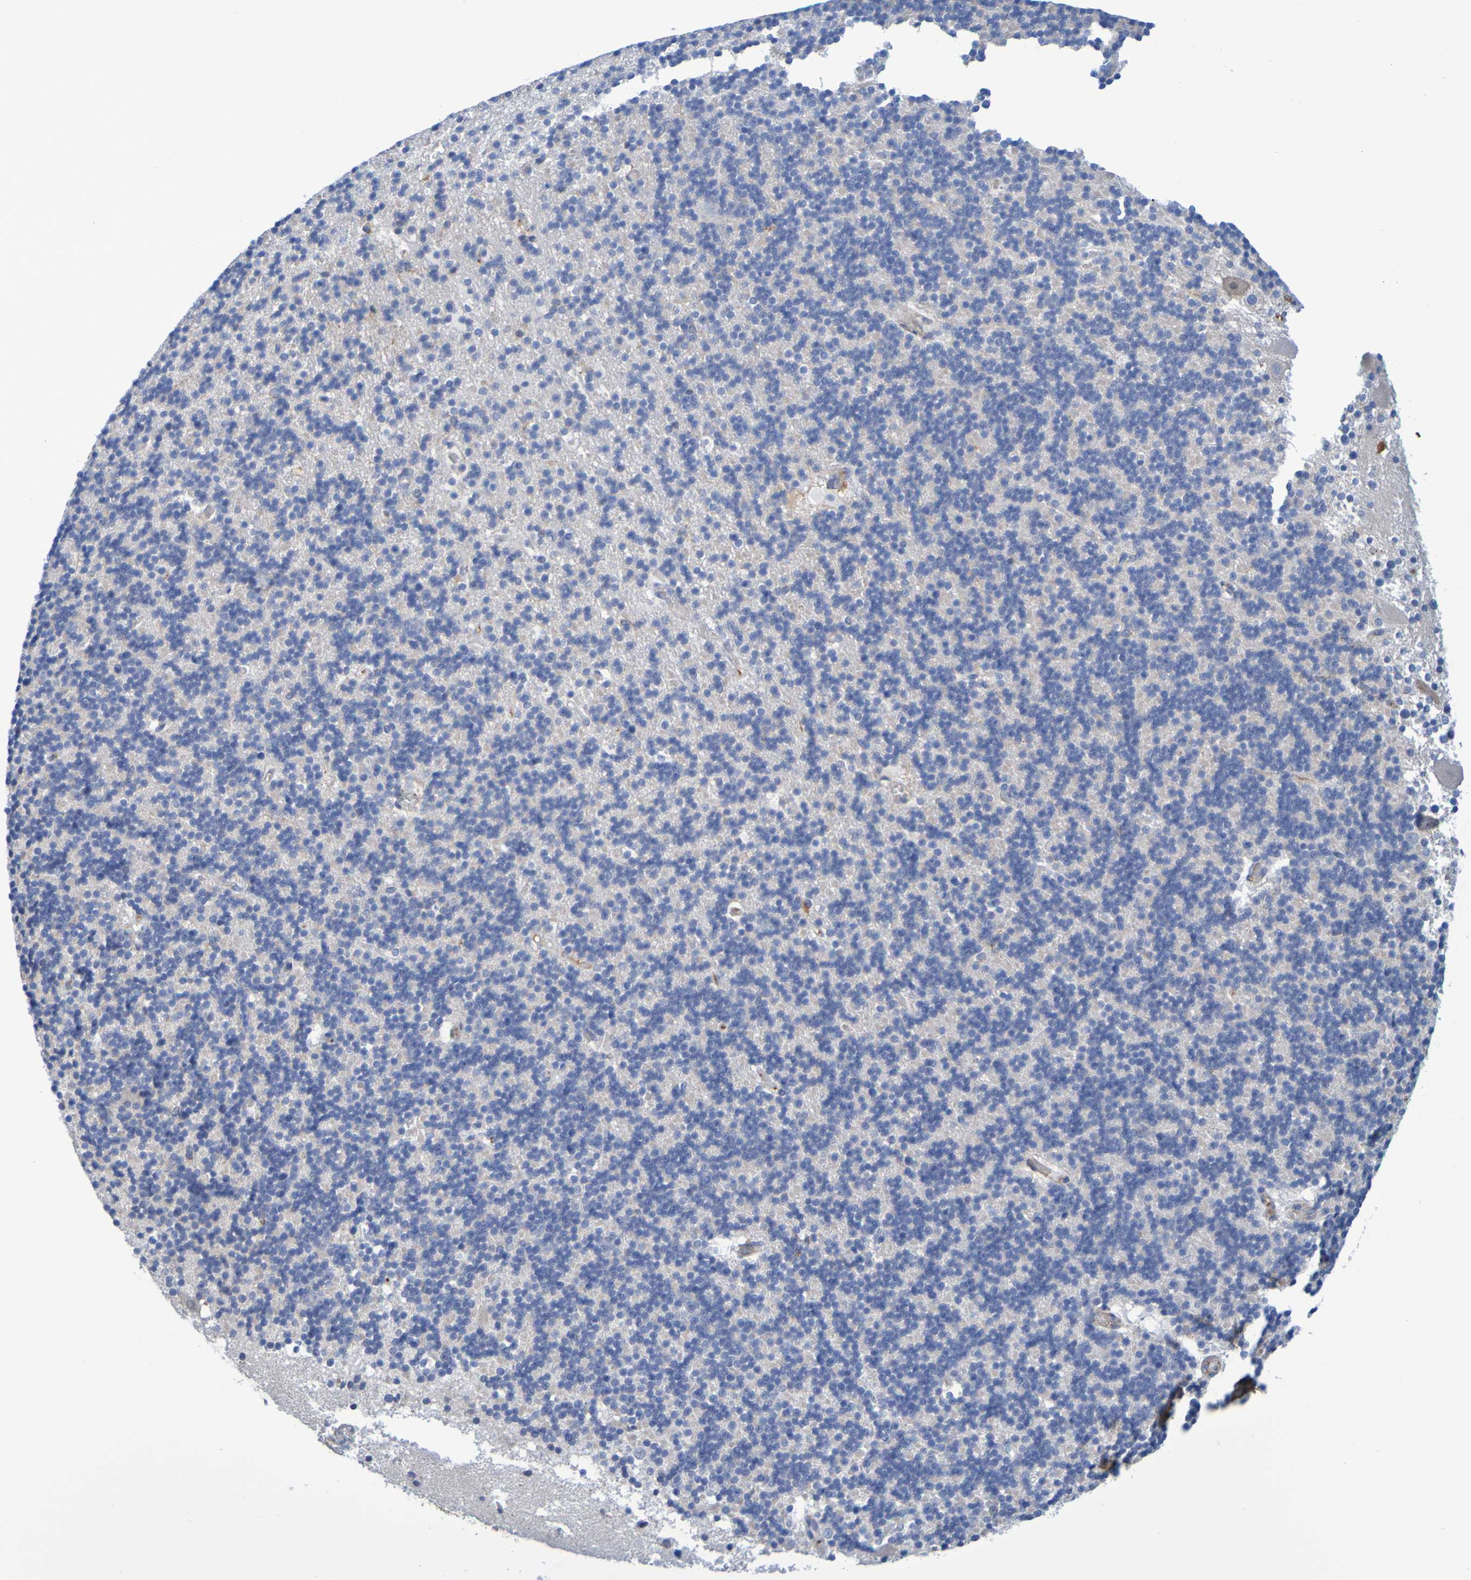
{"staining": {"intensity": "negative", "quantity": "none", "location": "none"}, "tissue": "cerebellum", "cell_type": "Cells in granular layer", "image_type": "normal", "snomed": [{"axis": "morphology", "description": "Normal tissue, NOS"}, {"axis": "topography", "description": "Cerebellum"}], "caption": "High magnification brightfield microscopy of normal cerebellum stained with DAB (brown) and counterstained with hematoxylin (blue): cells in granular layer show no significant staining. The staining was performed using DAB (3,3'-diaminobenzidine) to visualize the protein expression in brown, while the nuclei were stained in blue with hematoxylin (Magnification: 20x).", "gene": "GAB3", "patient": {"sex": "male", "age": 45}}